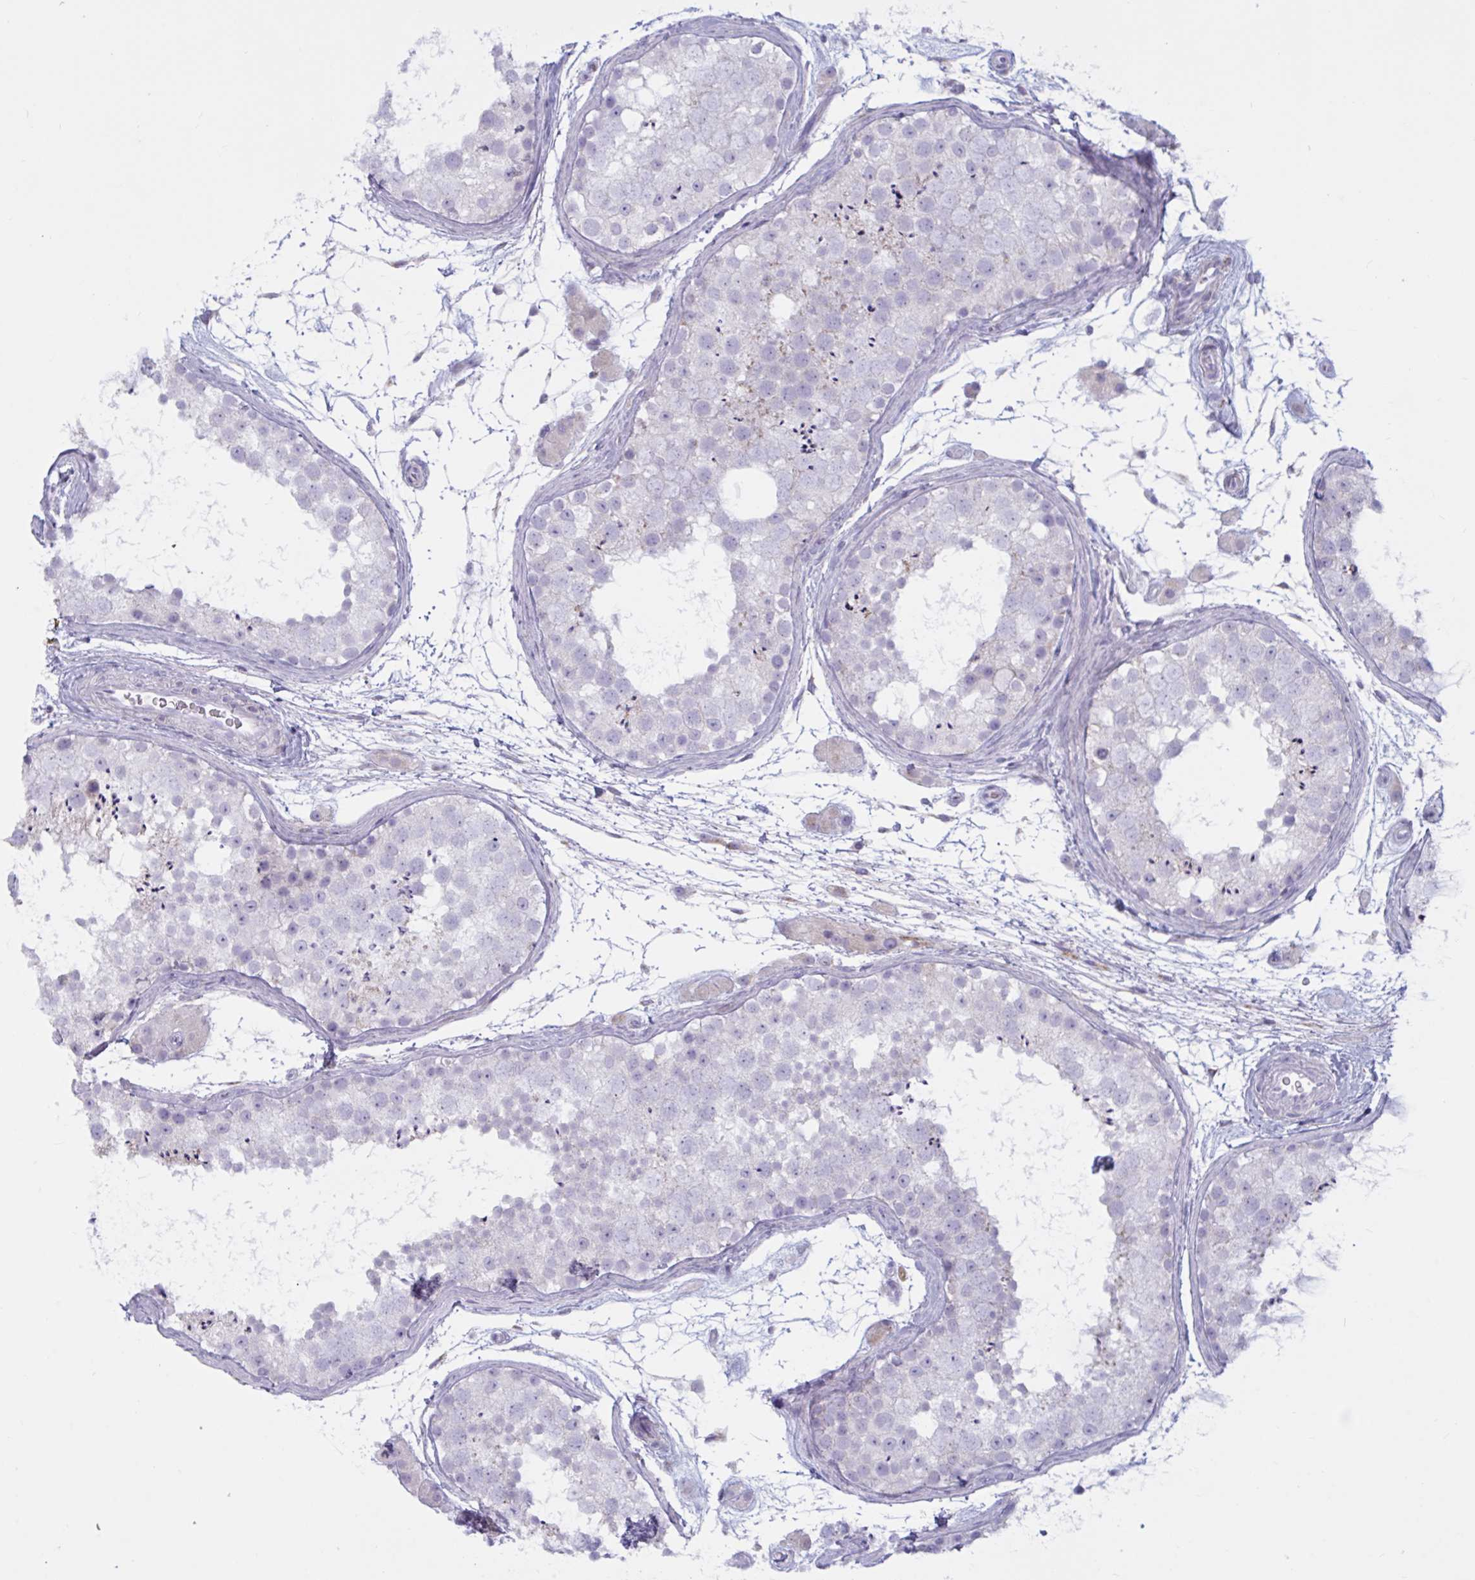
{"staining": {"intensity": "negative", "quantity": "none", "location": "none"}, "tissue": "testis", "cell_type": "Cells in seminiferous ducts", "image_type": "normal", "snomed": [{"axis": "morphology", "description": "Normal tissue, NOS"}, {"axis": "topography", "description": "Testis"}], "caption": "Cells in seminiferous ducts are negative for brown protein staining in benign testis. (Stains: DAB (3,3'-diaminobenzidine) immunohistochemistry (IHC) with hematoxylin counter stain, Microscopy: brightfield microscopy at high magnification).", "gene": "ATG9A", "patient": {"sex": "male", "age": 41}}